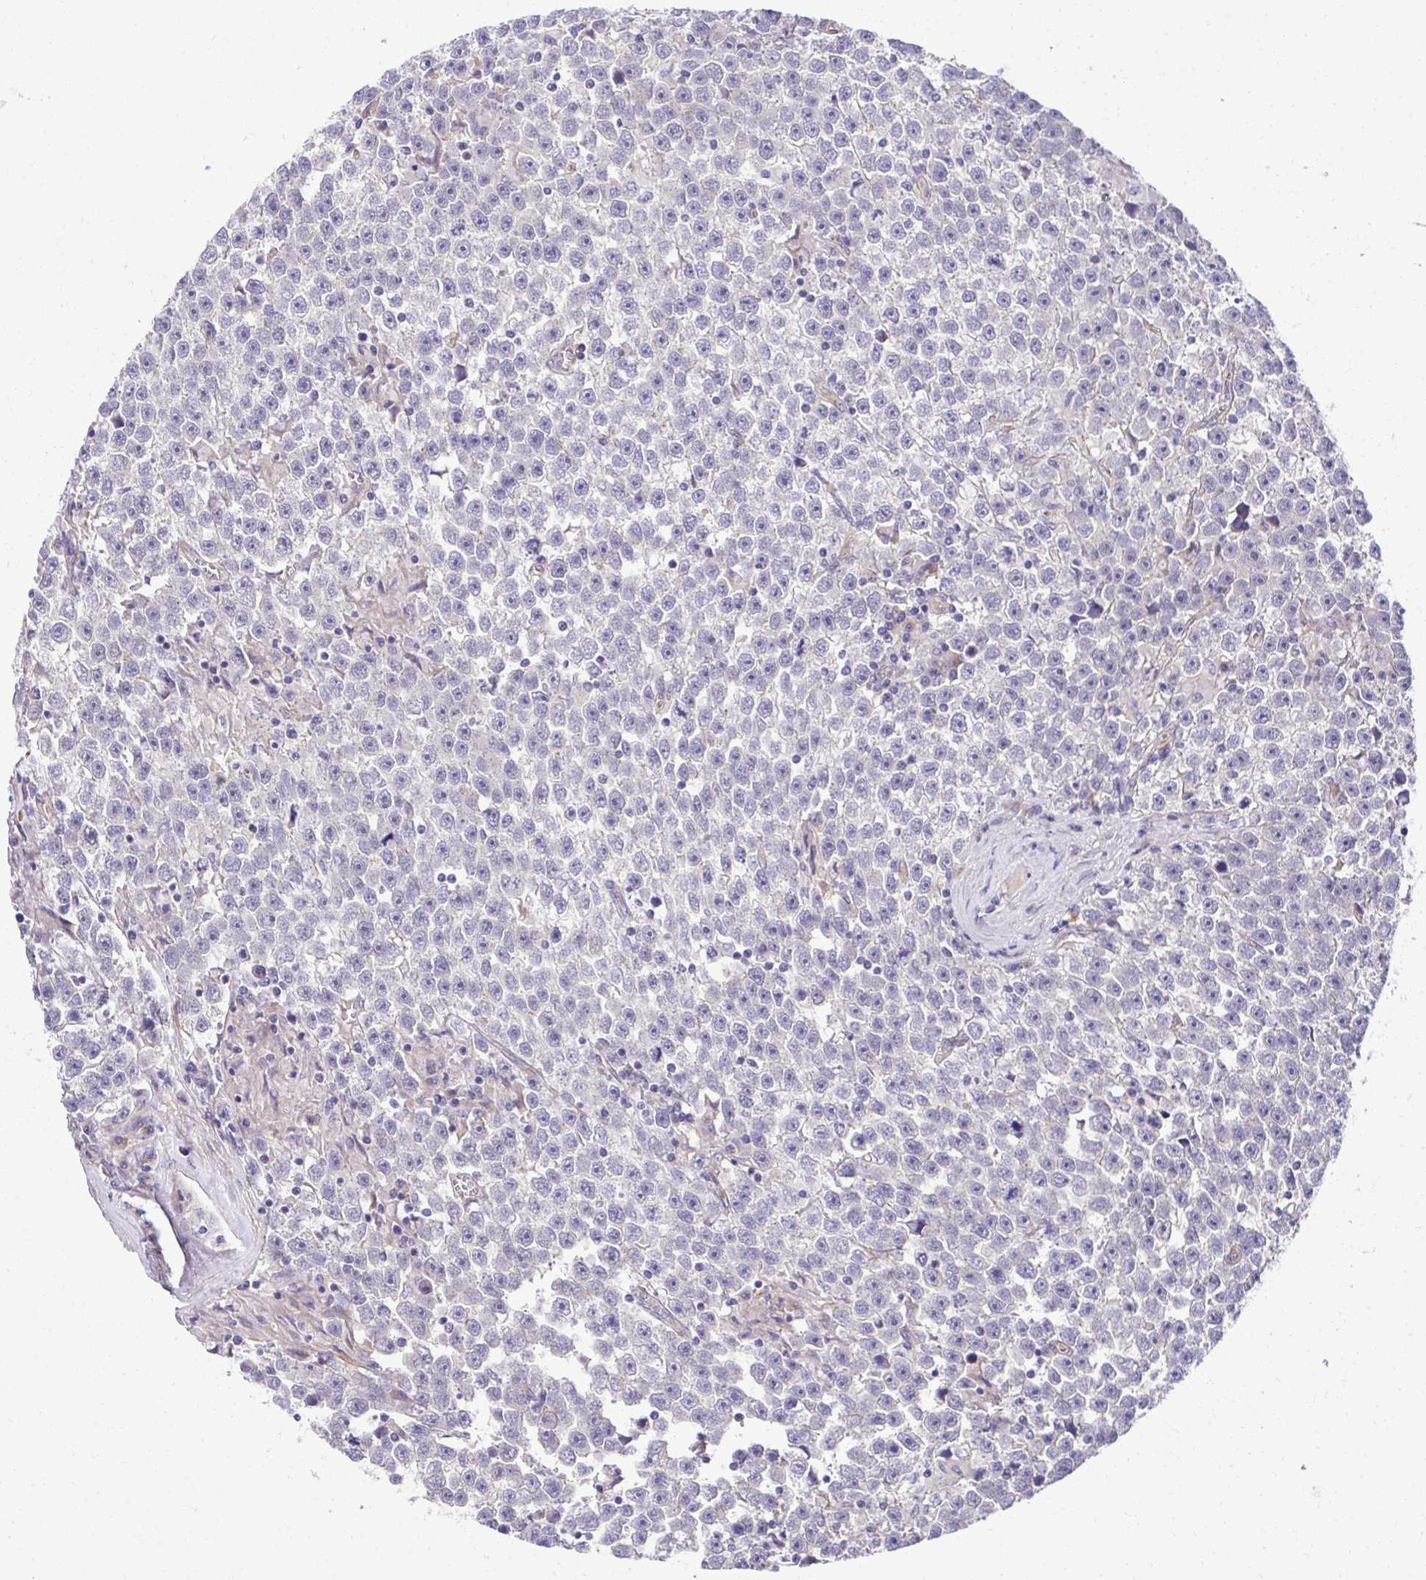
{"staining": {"intensity": "negative", "quantity": "none", "location": "none"}, "tissue": "testis cancer", "cell_type": "Tumor cells", "image_type": "cancer", "snomed": [{"axis": "morphology", "description": "Seminoma, NOS"}, {"axis": "topography", "description": "Testis"}], "caption": "This is an IHC histopathology image of testis seminoma. There is no staining in tumor cells.", "gene": "TRIM52", "patient": {"sex": "male", "age": 31}}